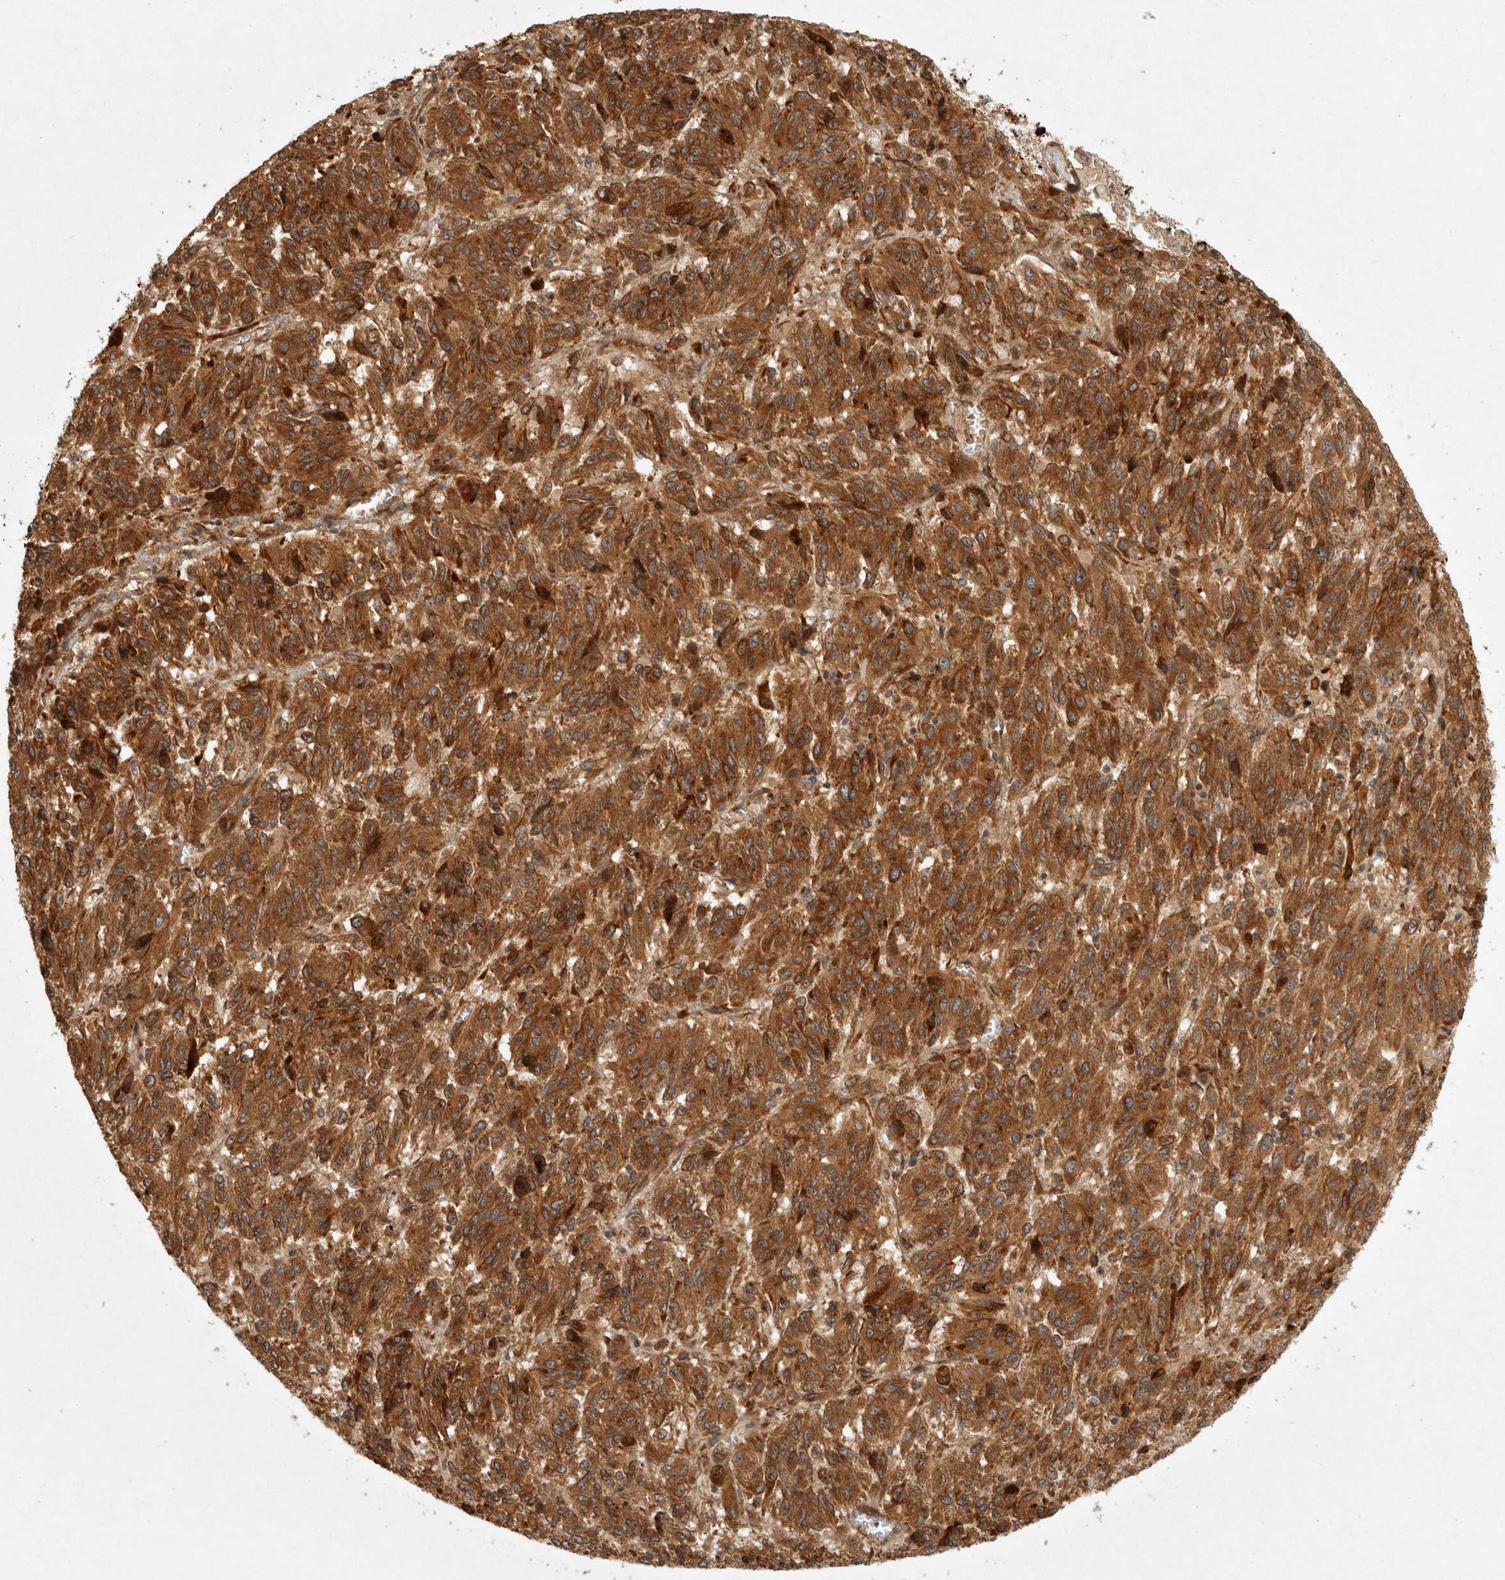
{"staining": {"intensity": "strong", "quantity": ">75%", "location": "cytoplasmic/membranous"}, "tissue": "melanoma", "cell_type": "Tumor cells", "image_type": "cancer", "snomed": [{"axis": "morphology", "description": "Malignant melanoma, Metastatic site"}, {"axis": "topography", "description": "Lung"}], "caption": "There is high levels of strong cytoplasmic/membranous positivity in tumor cells of melanoma, as demonstrated by immunohistochemical staining (brown color).", "gene": "CAMSAP2", "patient": {"sex": "male", "age": 64}}